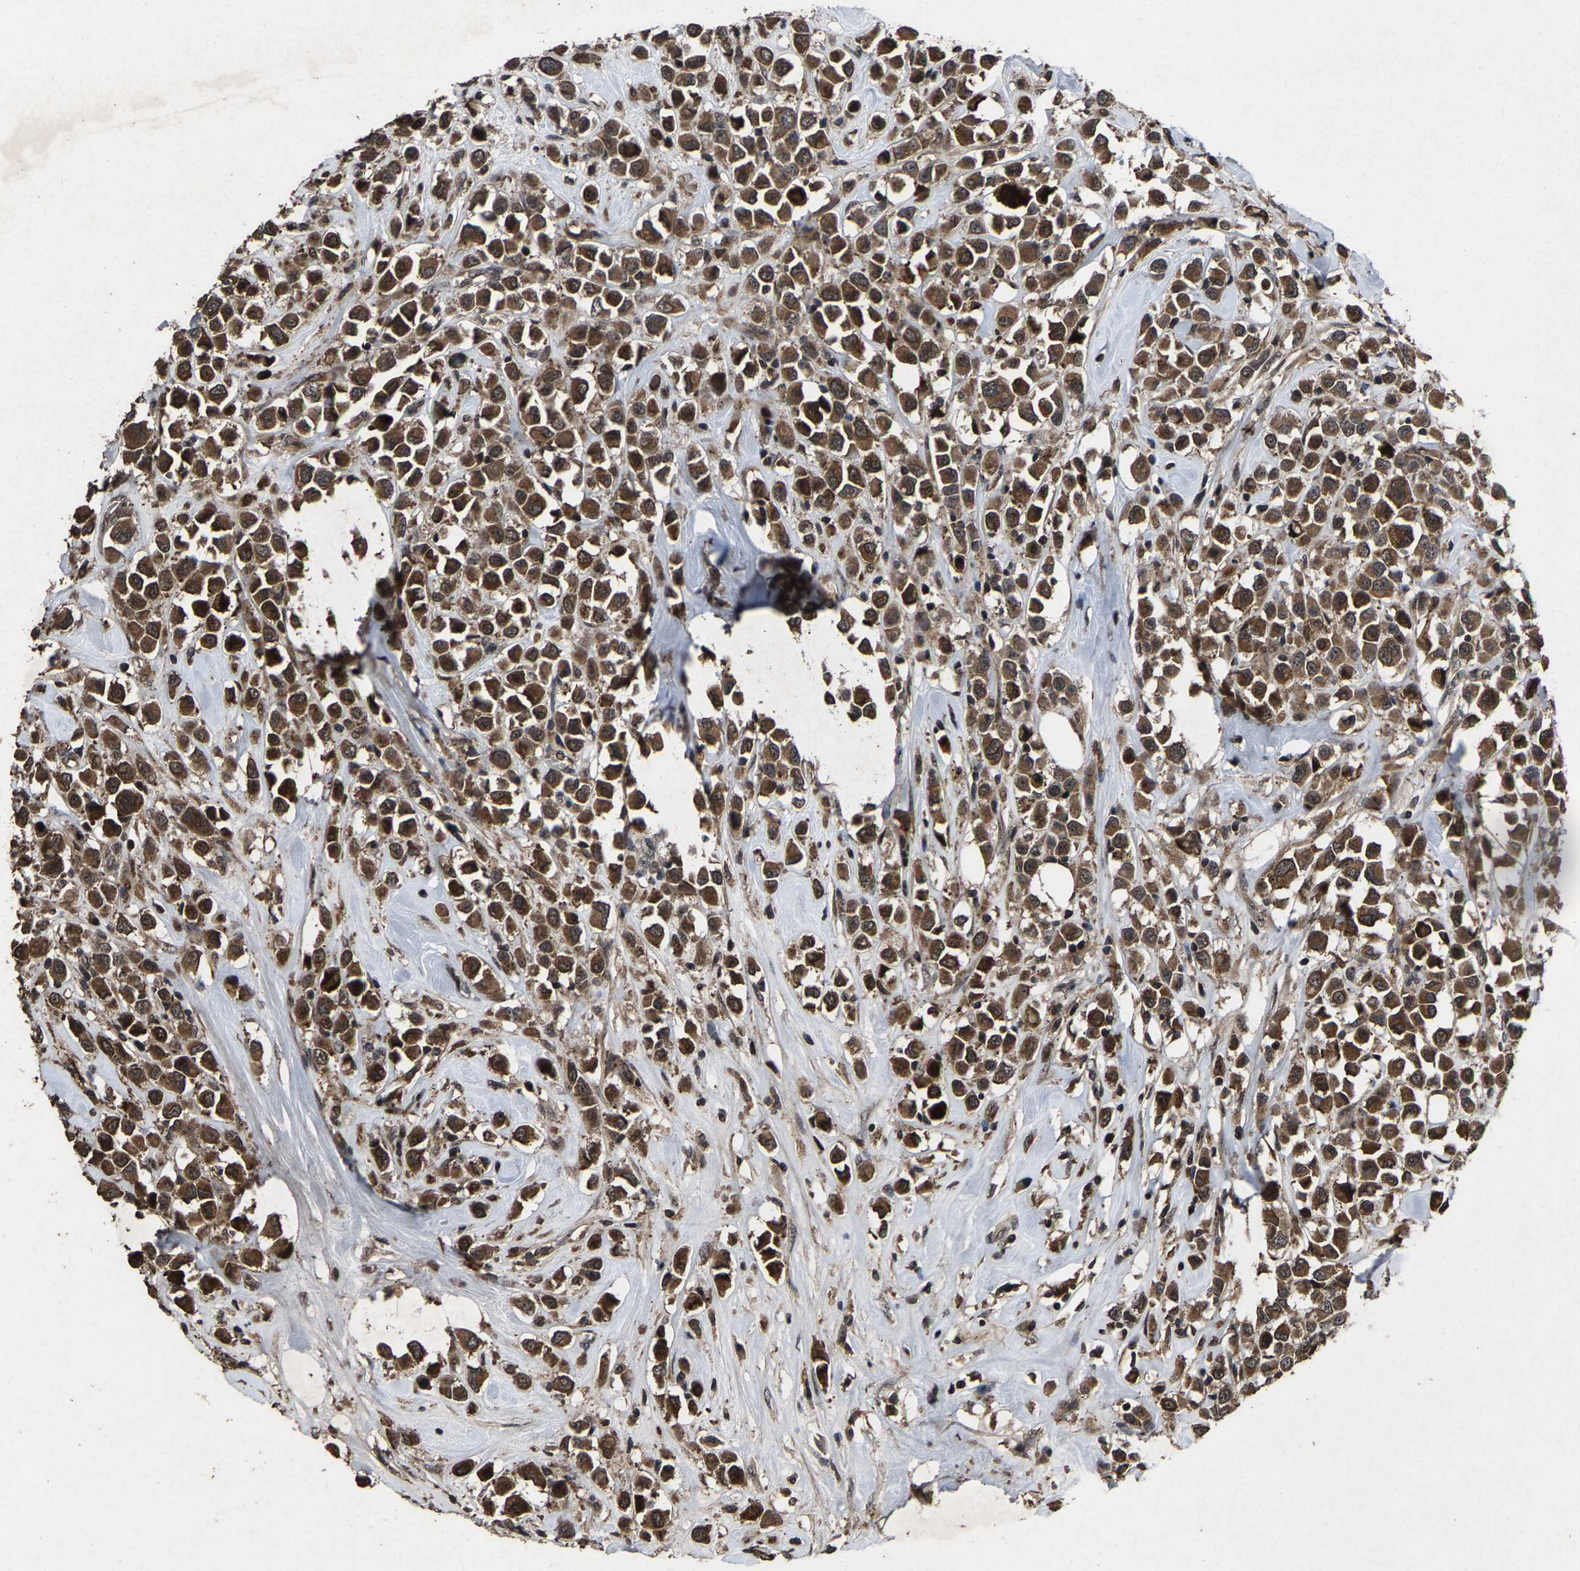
{"staining": {"intensity": "strong", "quantity": ">75%", "location": "cytoplasmic/membranous"}, "tissue": "breast cancer", "cell_type": "Tumor cells", "image_type": "cancer", "snomed": [{"axis": "morphology", "description": "Duct carcinoma"}, {"axis": "topography", "description": "Breast"}], "caption": "Breast intraductal carcinoma stained with IHC demonstrates strong cytoplasmic/membranous expression in approximately >75% of tumor cells. The protein of interest is stained brown, and the nuclei are stained in blue (DAB IHC with brightfield microscopy, high magnification).", "gene": "HAUS6", "patient": {"sex": "female", "age": 61}}